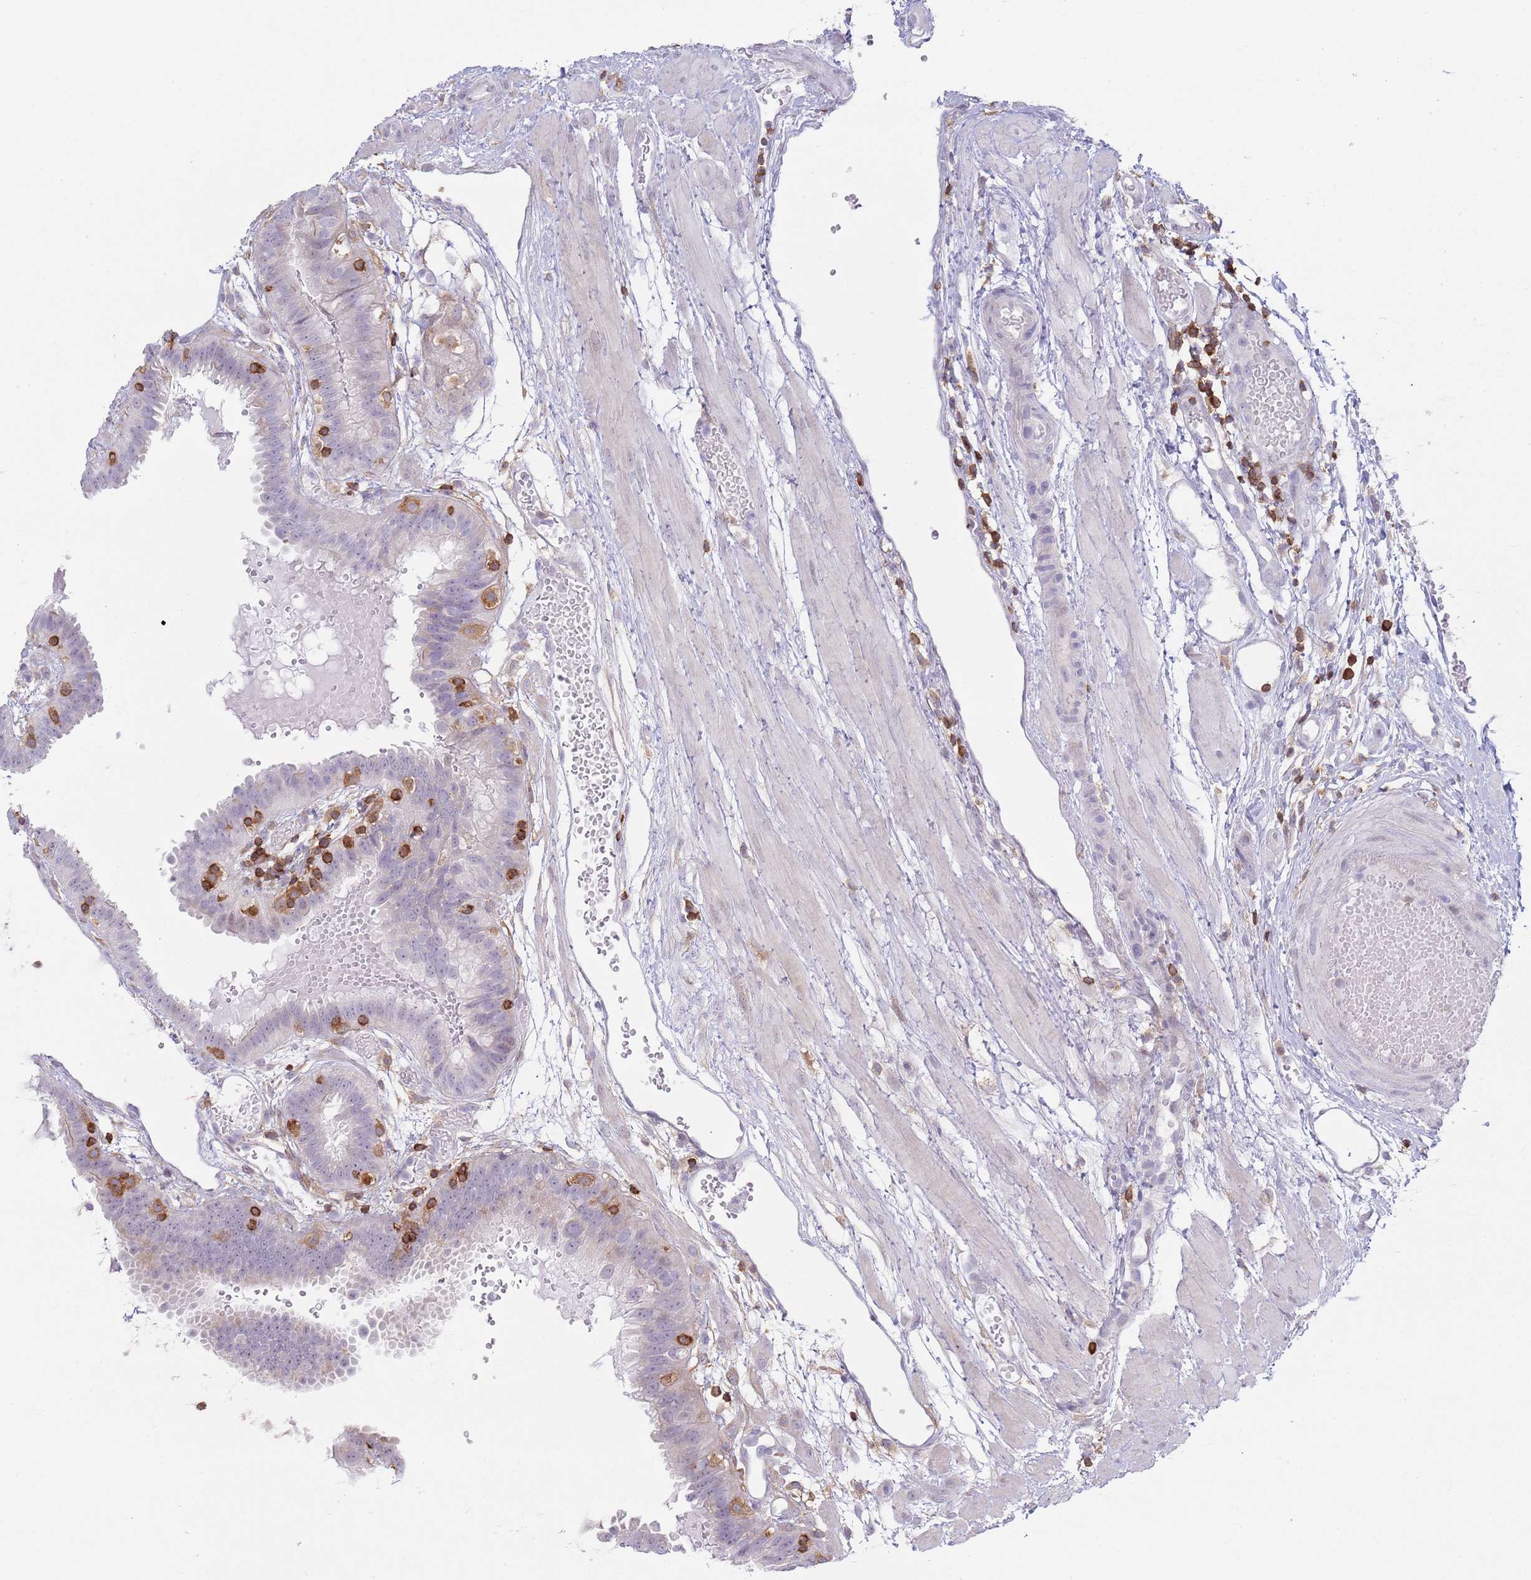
{"staining": {"intensity": "negative", "quantity": "none", "location": "none"}, "tissue": "fallopian tube", "cell_type": "Glandular cells", "image_type": "normal", "snomed": [{"axis": "morphology", "description": "Normal tissue, NOS"}, {"axis": "topography", "description": "Fallopian tube"}], "caption": "This is an IHC image of unremarkable human fallopian tube. There is no positivity in glandular cells.", "gene": "LPXN", "patient": {"sex": "female", "age": 37}}